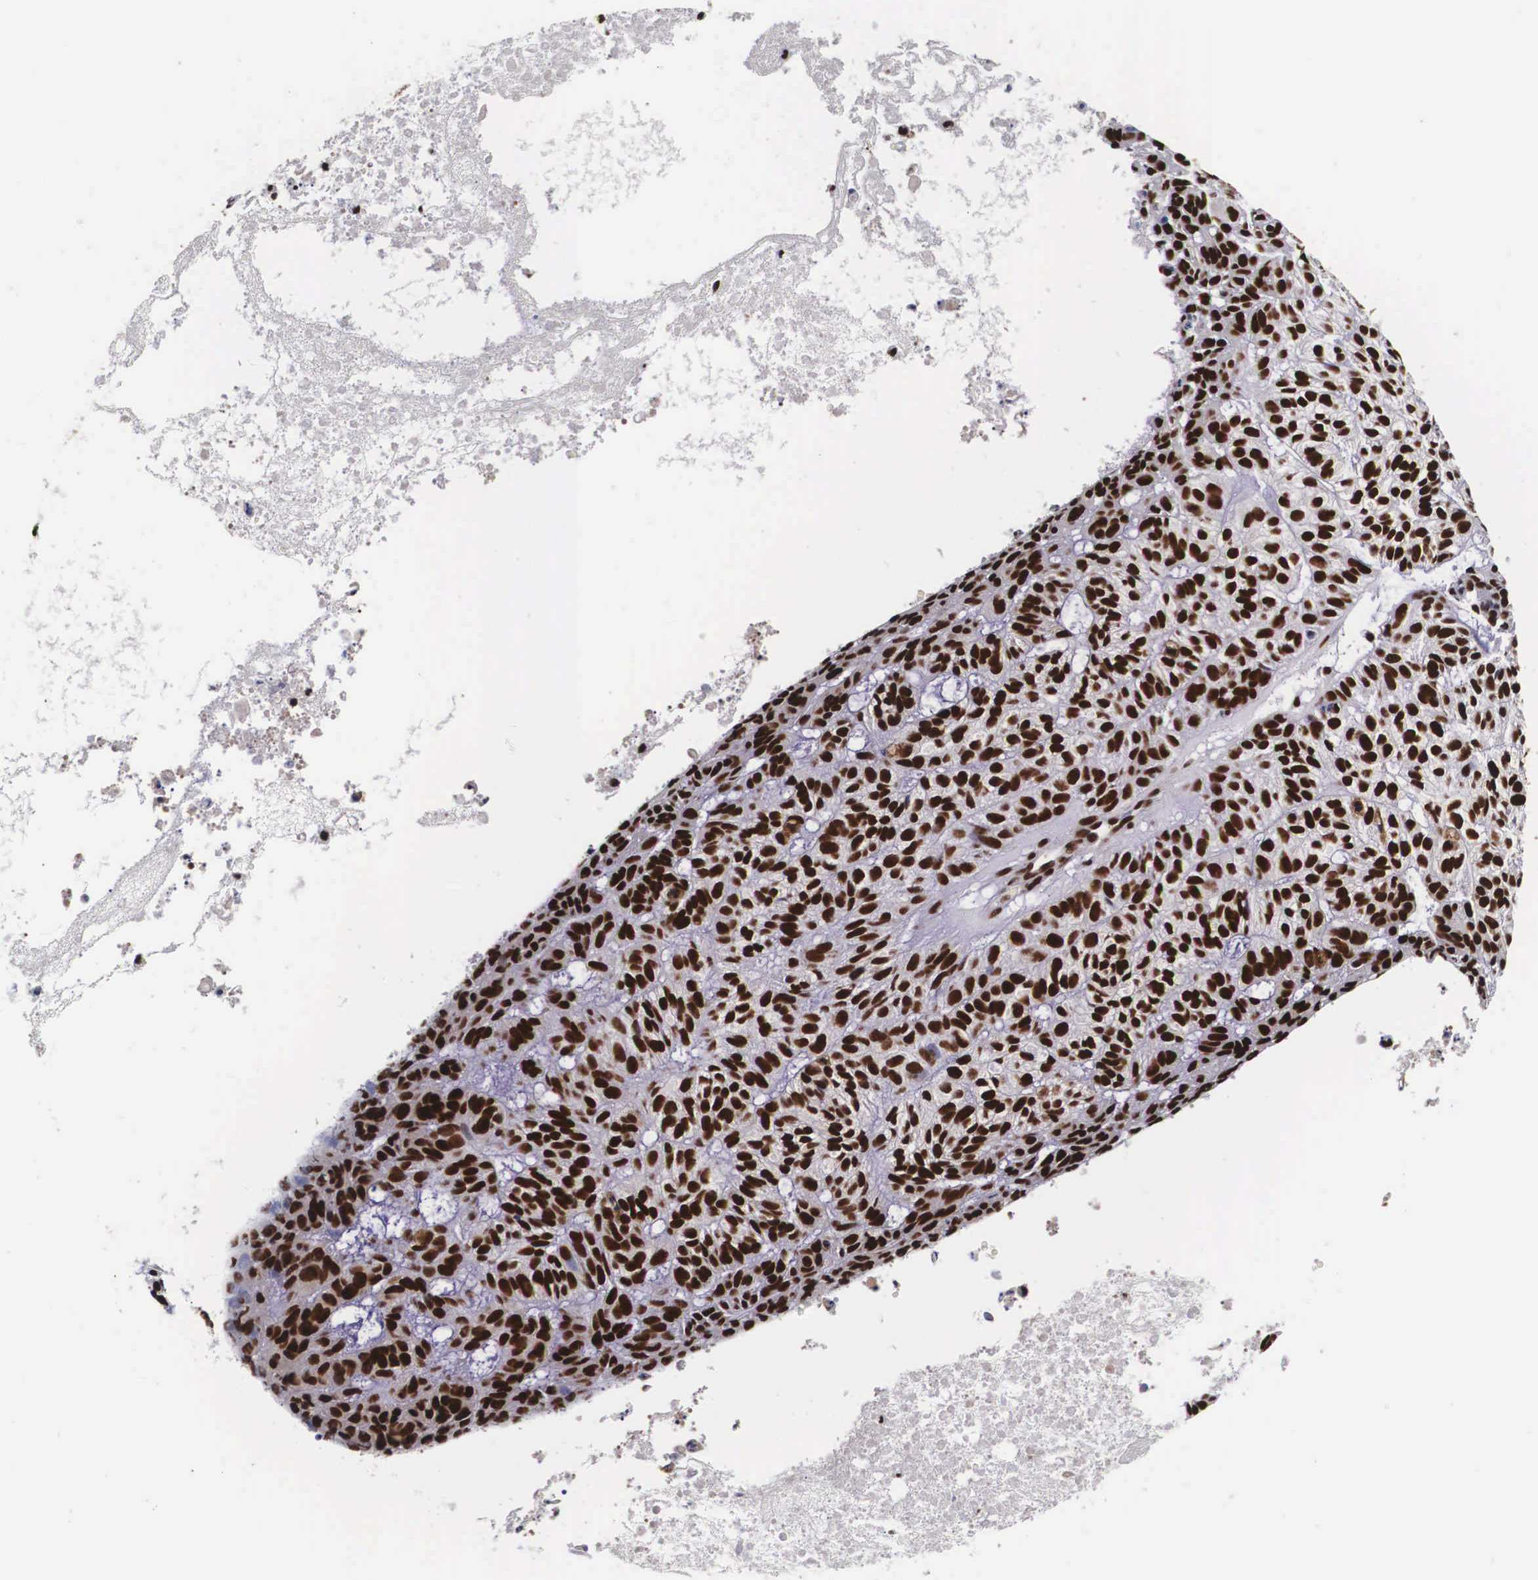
{"staining": {"intensity": "strong", "quantity": ">75%", "location": "nuclear"}, "tissue": "skin cancer", "cell_type": "Tumor cells", "image_type": "cancer", "snomed": [{"axis": "morphology", "description": "Basal cell carcinoma"}, {"axis": "topography", "description": "Skin"}], "caption": "High-power microscopy captured an immunohistochemistry (IHC) photomicrograph of skin basal cell carcinoma, revealing strong nuclear staining in approximately >75% of tumor cells.", "gene": "PABPN1", "patient": {"sex": "male", "age": 75}}